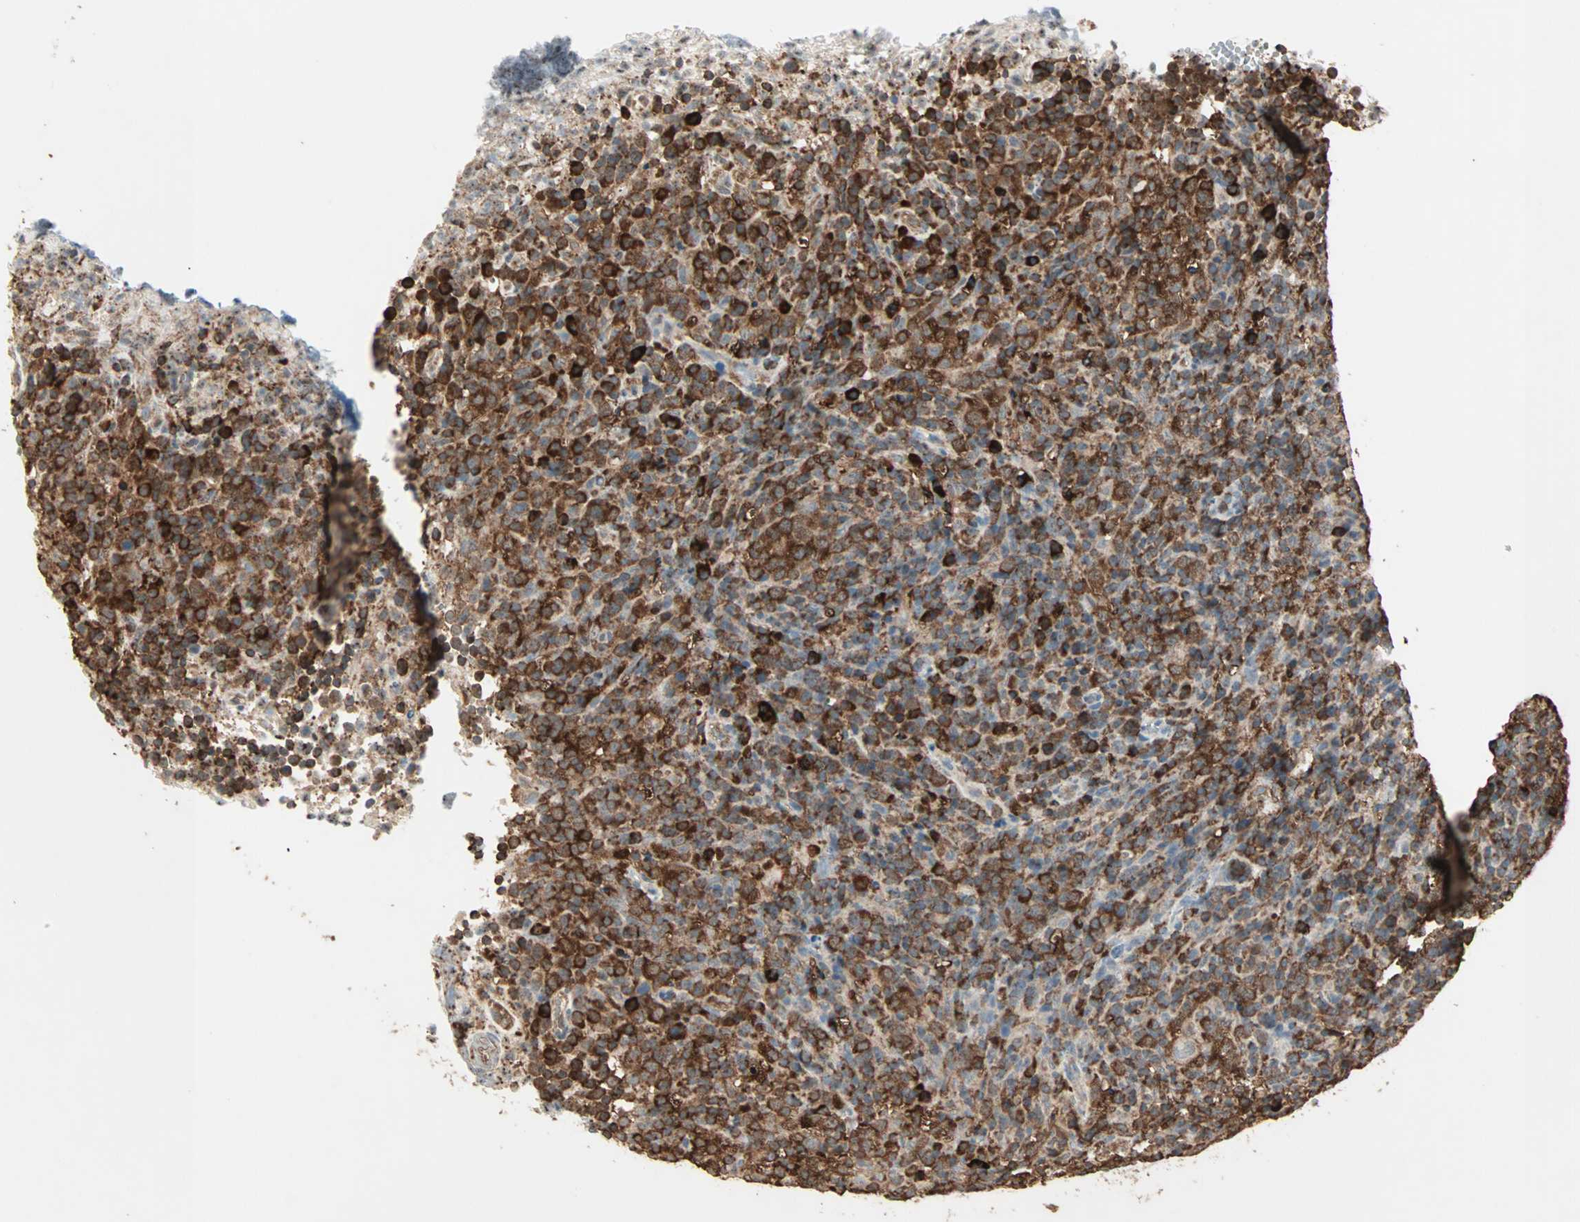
{"staining": {"intensity": "strong", "quantity": ">75%", "location": "cytoplasmic/membranous"}, "tissue": "lymphoma", "cell_type": "Tumor cells", "image_type": "cancer", "snomed": [{"axis": "morphology", "description": "Malignant lymphoma, non-Hodgkin's type, High grade"}, {"axis": "topography", "description": "Lymph node"}], "caption": "Malignant lymphoma, non-Hodgkin's type (high-grade) tissue demonstrates strong cytoplasmic/membranous staining in approximately >75% of tumor cells", "gene": "MMP3", "patient": {"sex": "female", "age": 76}}